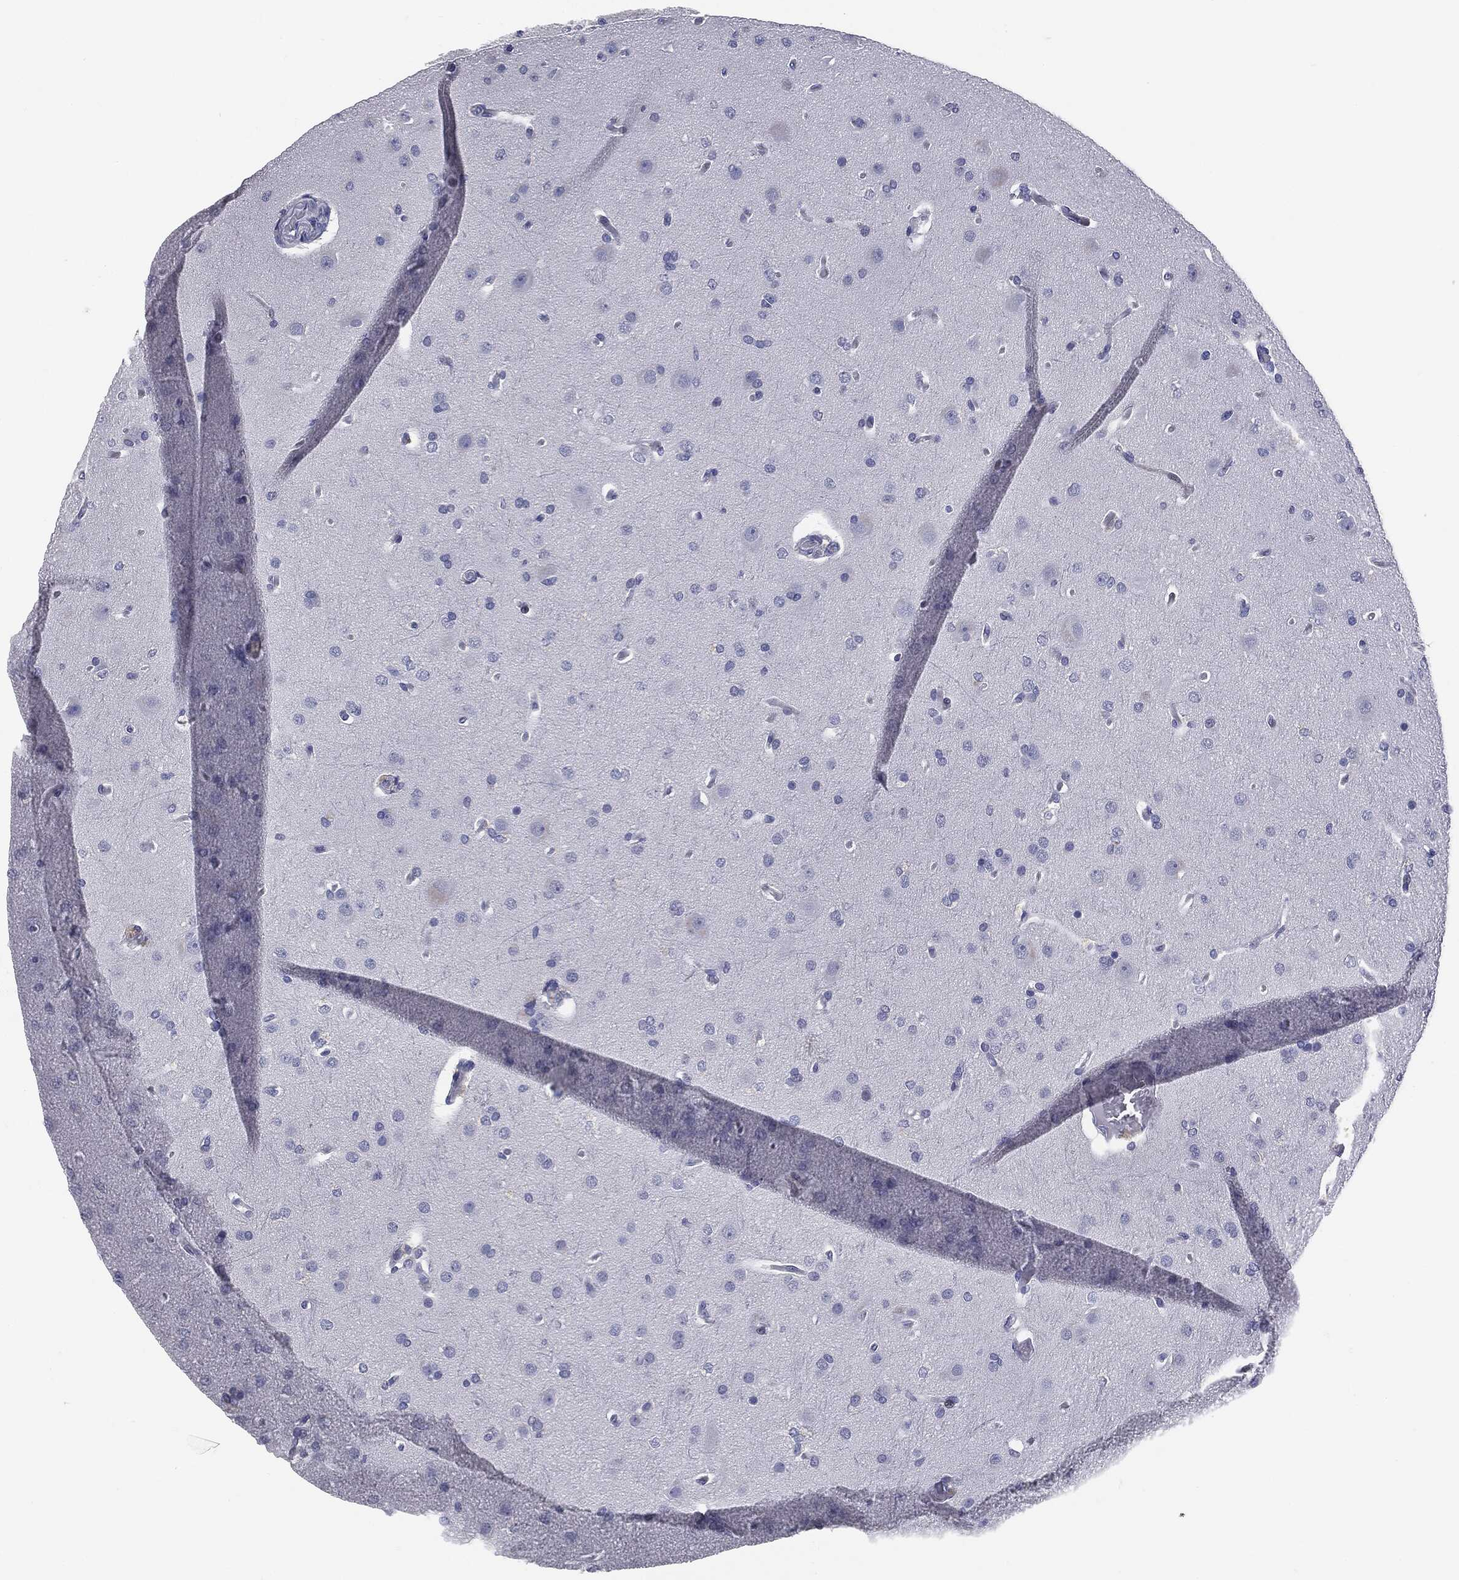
{"staining": {"intensity": "negative", "quantity": "none", "location": "none"}, "tissue": "glioma", "cell_type": "Tumor cells", "image_type": "cancer", "snomed": [{"axis": "morphology", "description": "Glioma, malignant, Low grade"}, {"axis": "topography", "description": "Brain"}], "caption": "DAB (3,3'-diaminobenzidine) immunohistochemical staining of low-grade glioma (malignant) displays no significant expression in tumor cells.", "gene": "AFP", "patient": {"sex": "male", "age": 41}}